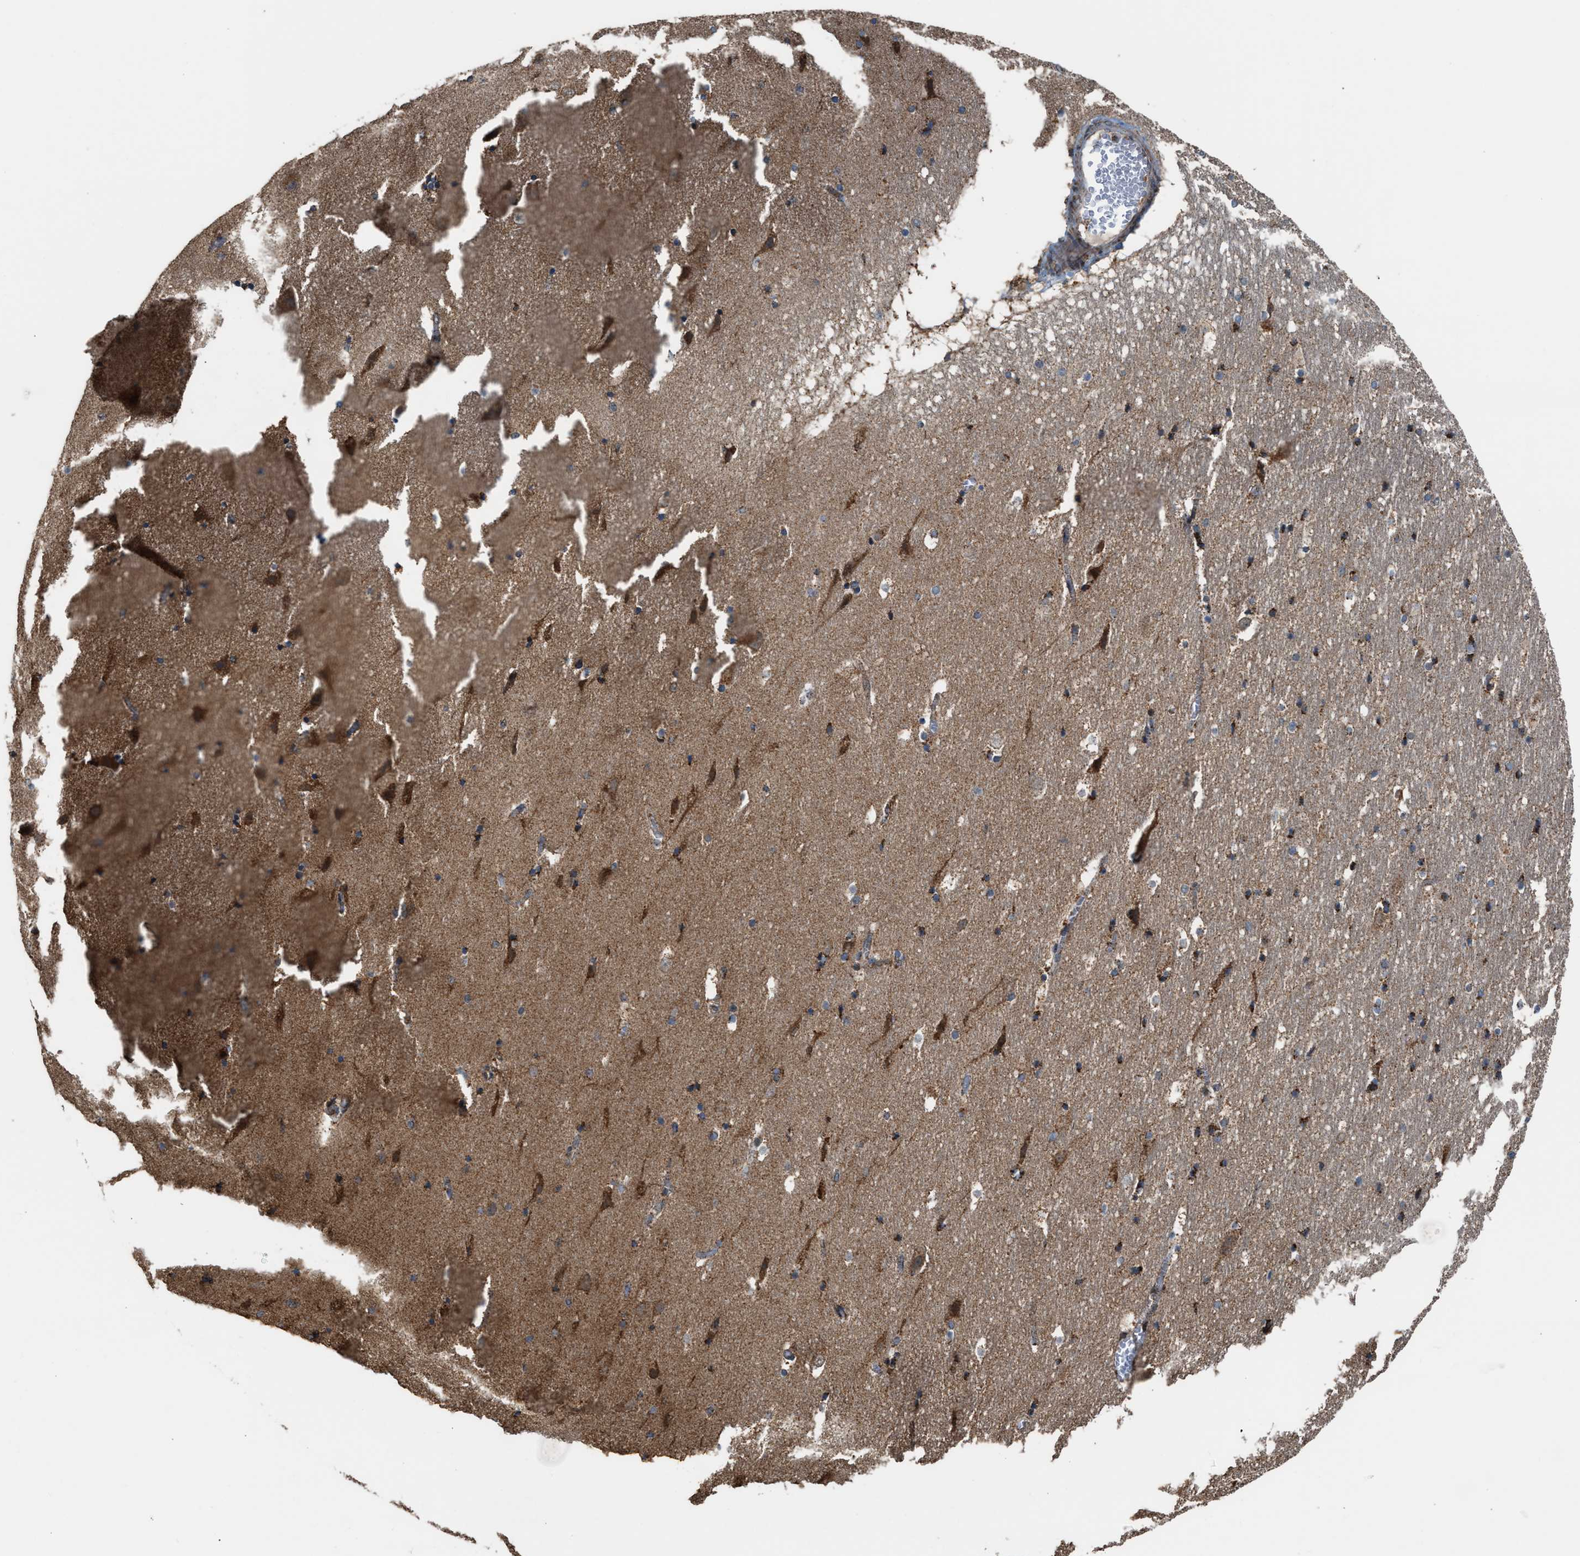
{"staining": {"intensity": "moderate", "quantity": "<25%", "location": "cytoplasmic/membranous"}, "tissue": "hippocampus", "cell_type": "Glial cells", "image_type": "normal", "snomed": [{"axis": "morphology", "description": "Normal tissue, NOS"}, {"axis": "topography", "description": "Hippocampus"}], "caption": "The histopathology image displays staining of normal hippocampus, revealing moderate cytoplasmic/membranous protein staining (brown color) within glial cells. Immunohistochemistry stains the protein in brown and the nuclei are stained blue.", "gene": "SGSM2", "patient": {"sex": "male", "age": 45}}